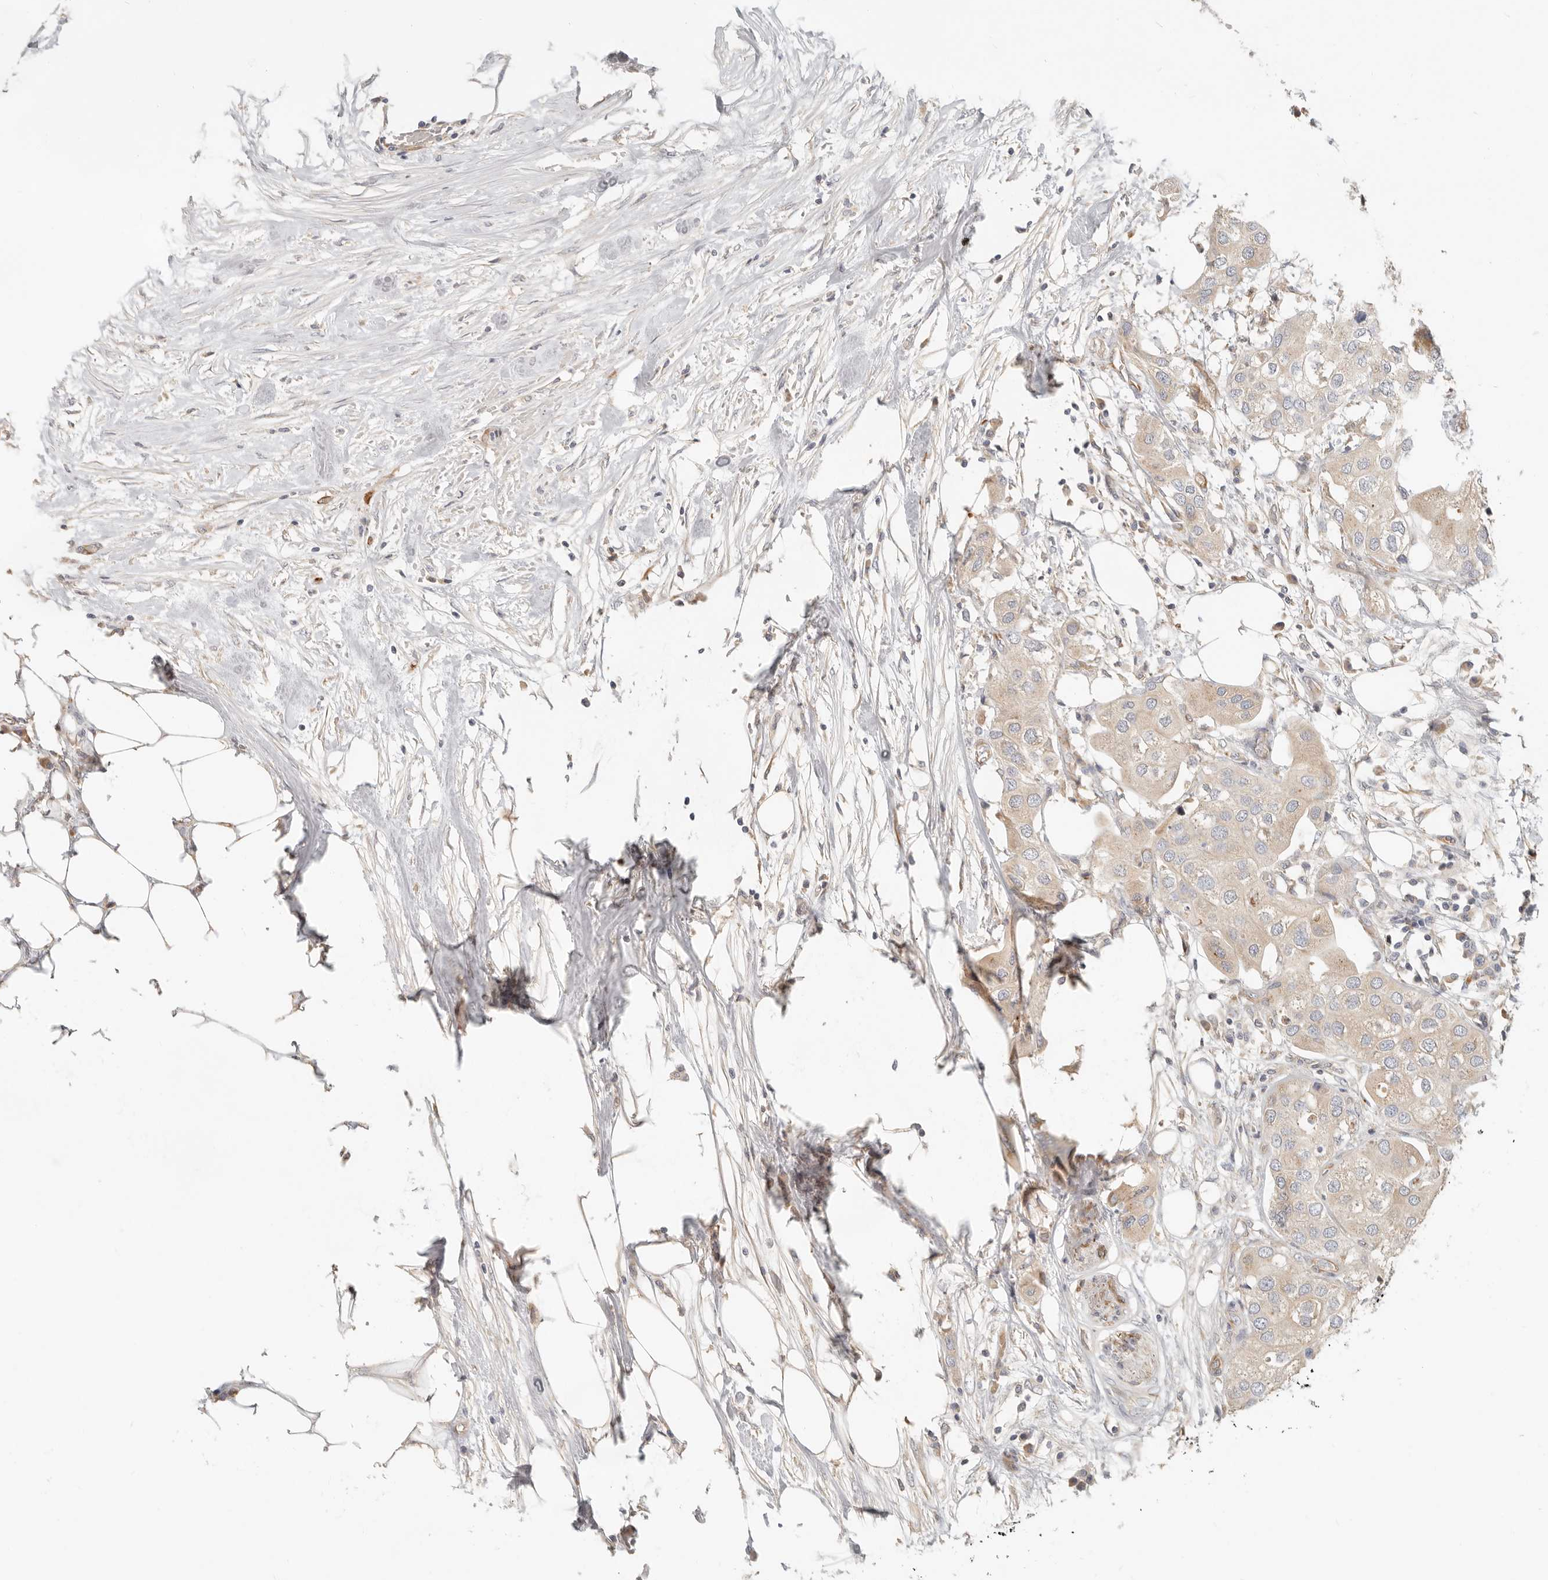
{"staining": {"intensity": "weak", "quantity": ">75%", "location": "cytoplasmic/membranous"}, "tissue": "urothelial cancer", "cell_type": "Tumor cells", "image_type": "cancer", "snomed": [{"axis": "morphology", "description": "Urothelial carcinoma, High grade"}, {"axis": "topography", "description": "Urinary bladder"}], "caption": "Urothelial carcinoma (high-grade) stained with DAB IHC shows low levels of weak cytoplasmic/membranous expression in approximately >75% of tumor cells.", "gene": "SPRING1", "patient": {"sex": "male", "age": 64}}